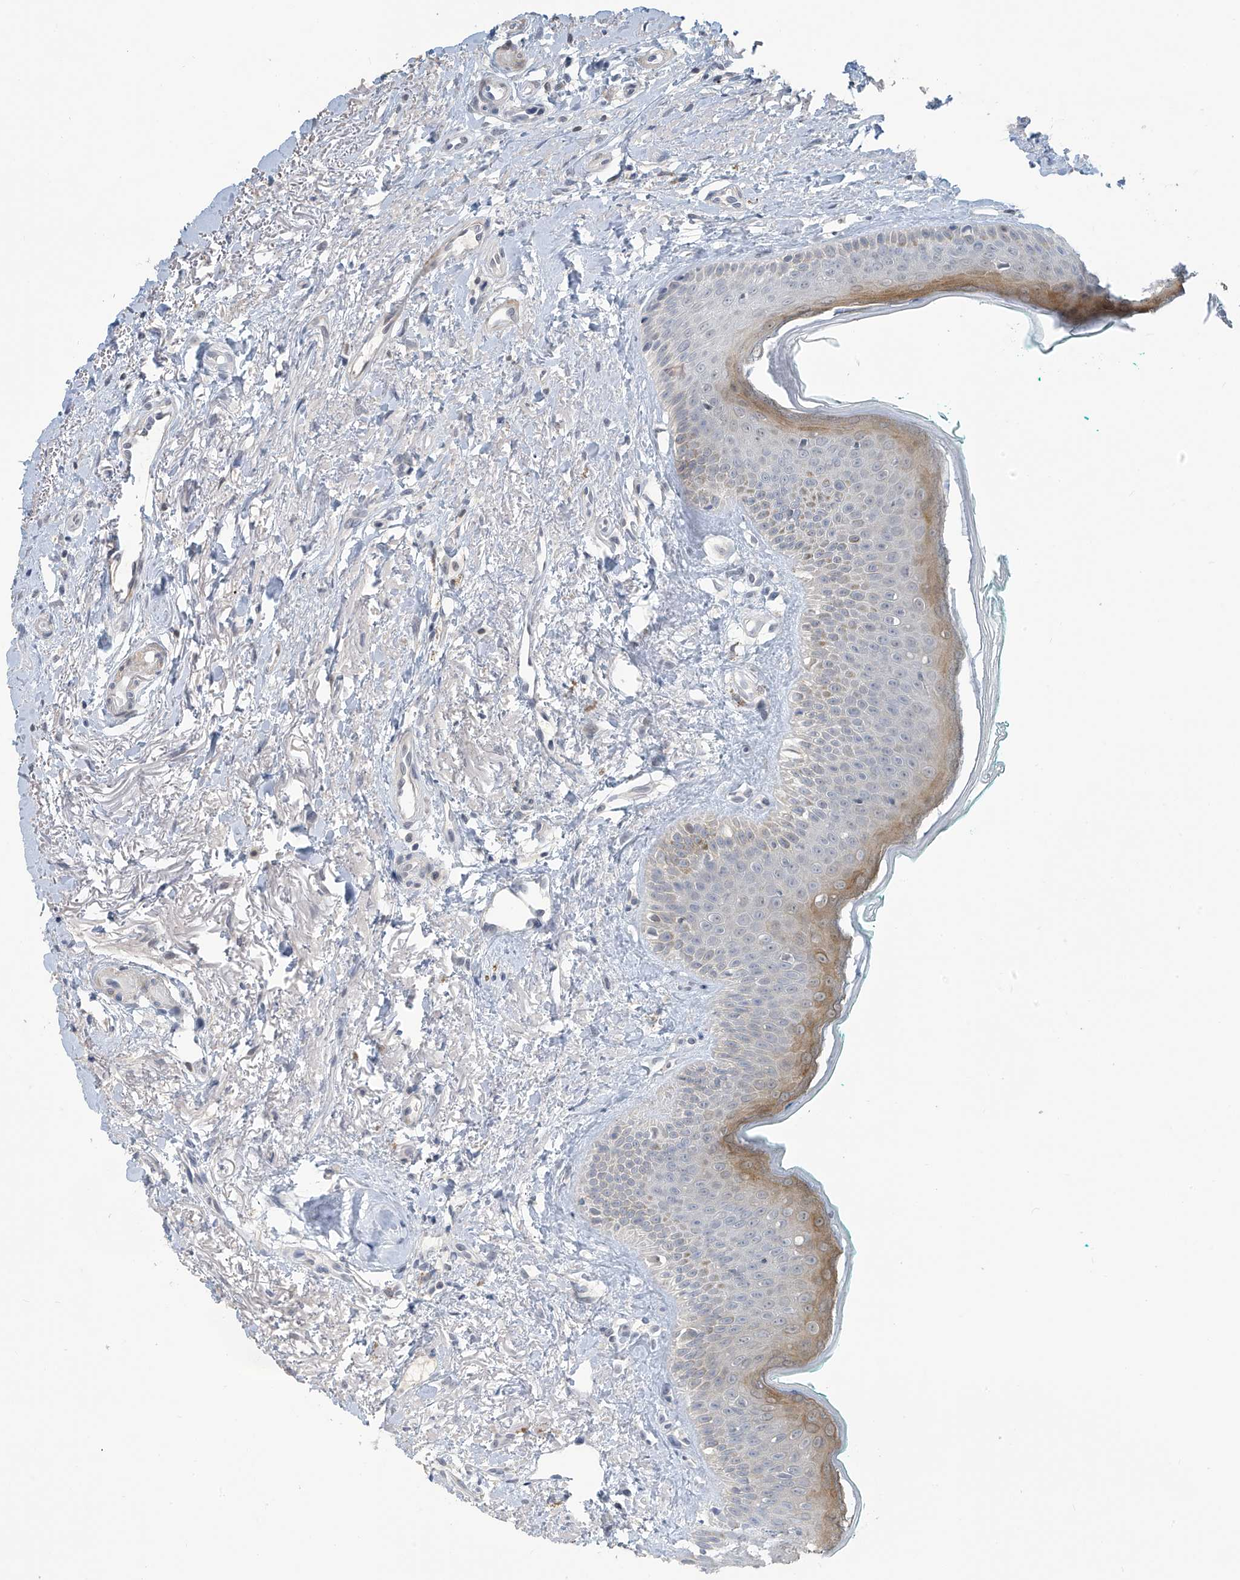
{"staining": {"intensity": "moderate", "quantity": "<25%", "location": "cytoplasmic/membranous"}, "tissue": "oral mucosa", "cell_type": "Squamous epithelial cells", "image_type": "normal", "snomed": [{"axis": "morphology", "description": "Normal tissue, NOS"}, {"axis": "topography", "description": "Oral tissue"}], "caption": "There is low levels of moderate cytoplasmic/membranous staining in squamous epithelial cells of benign oral mucosa, as demonstrated by immunohistochemical staining (brown color).", "gene": "METAP1D", "patient": {"sex": "female", "age": 70}}